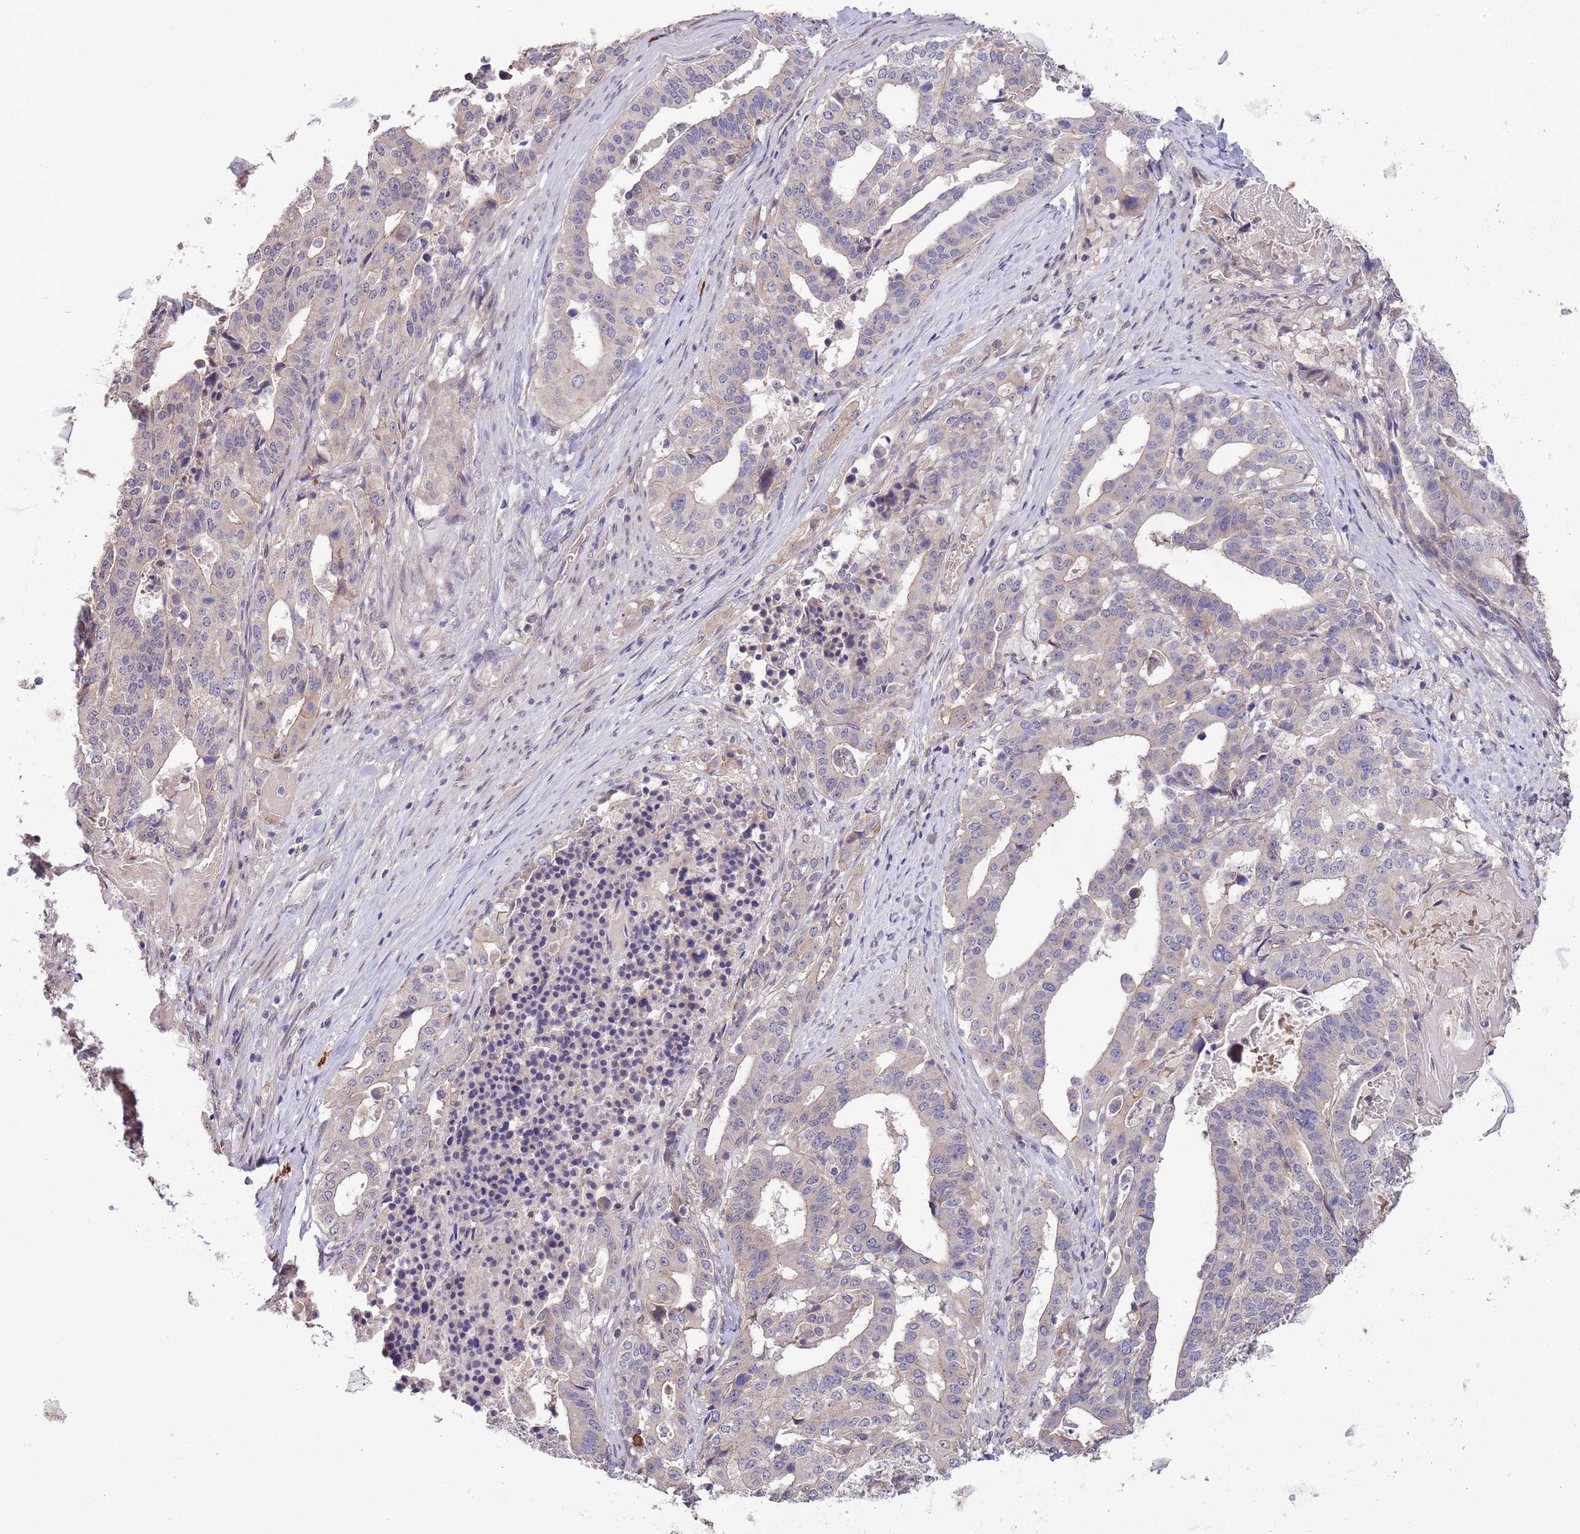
{"staining": {"intensity": "negative", "quantity": "none", "location": "none"}, "tissue": "stomach cancer", "cell_type": "Tumor cells", "image_type": "cancer", "snomed": [{"axis": "morphology", "description": "Adenocarcinoma, NOS"}, {"axis": "topography", "description": "Stomach"}], "caption": "Human stomach cancer (adenocarcinoma) stained for a protein using immunohistochemistry shows no expression in tumor cells.", "gene": "MARVELD2", "patient": {"sex": "male", "age": 48}}